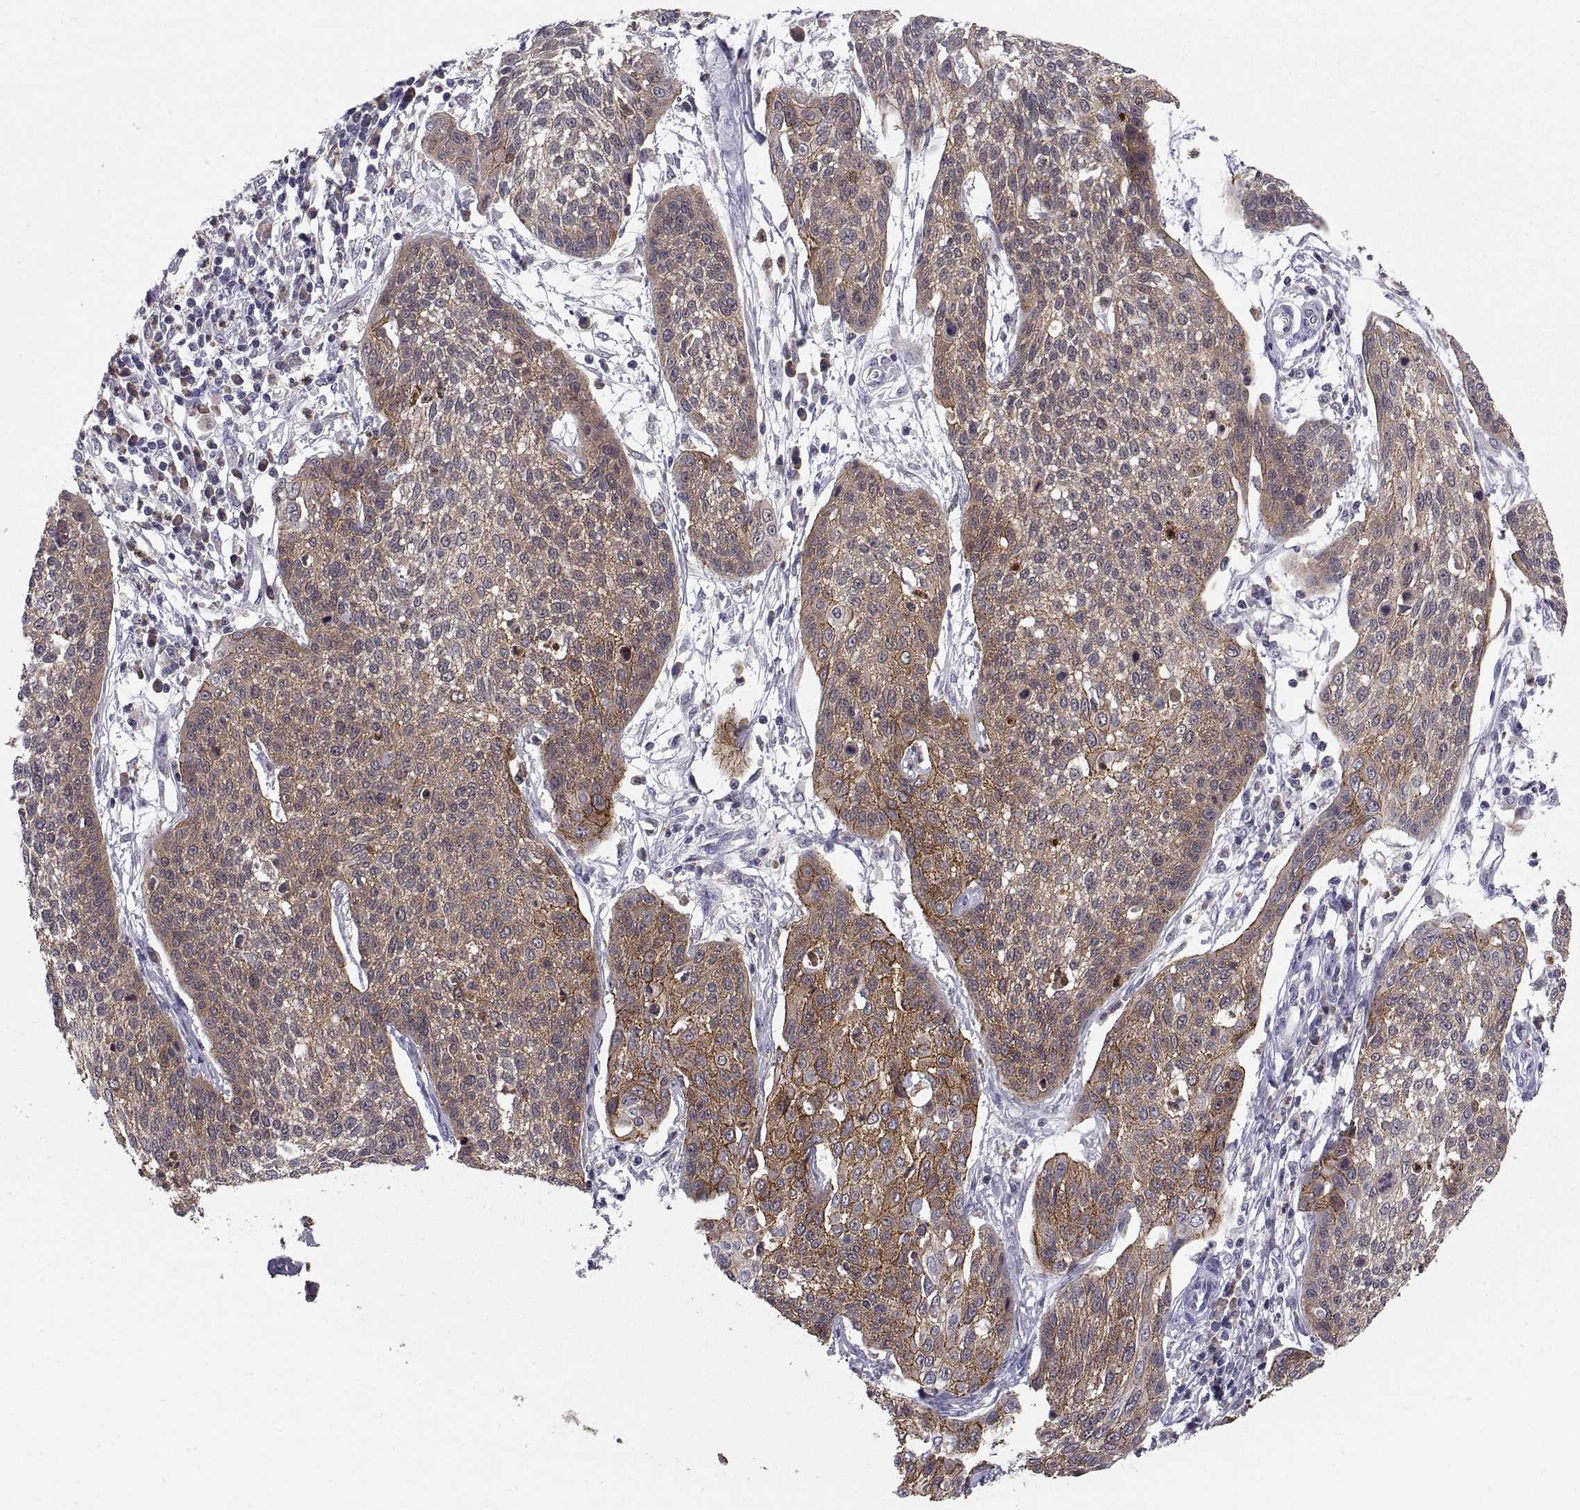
{"staining": {"intensity": "strong", "quantity": "25%-75%", "location": "cytoplasmic/membranous"}, "tissue": "cervical cancer", "cell_type": "Tumor cells", "image_type": "cancer", "snomed": [{"axis": "morphology", "description": "Squamous cell carcinoma, NOS"}, {"axis": "topography", "description": "Cervix"}], "caption": "Cervical cancer (squamous cell carcinoma) stained with DAB immunohistochemistry (IHC) shows high levels of strong cytoplasmic/membranous staining in approximately 25%-75% of tumor cells. (Stains: DAB in brown, nuclei in blue, Microscopy: brightfield microscopy at high magnification).", "gene": "PKP1", "patient": {"sex": "female", "age": 34}}